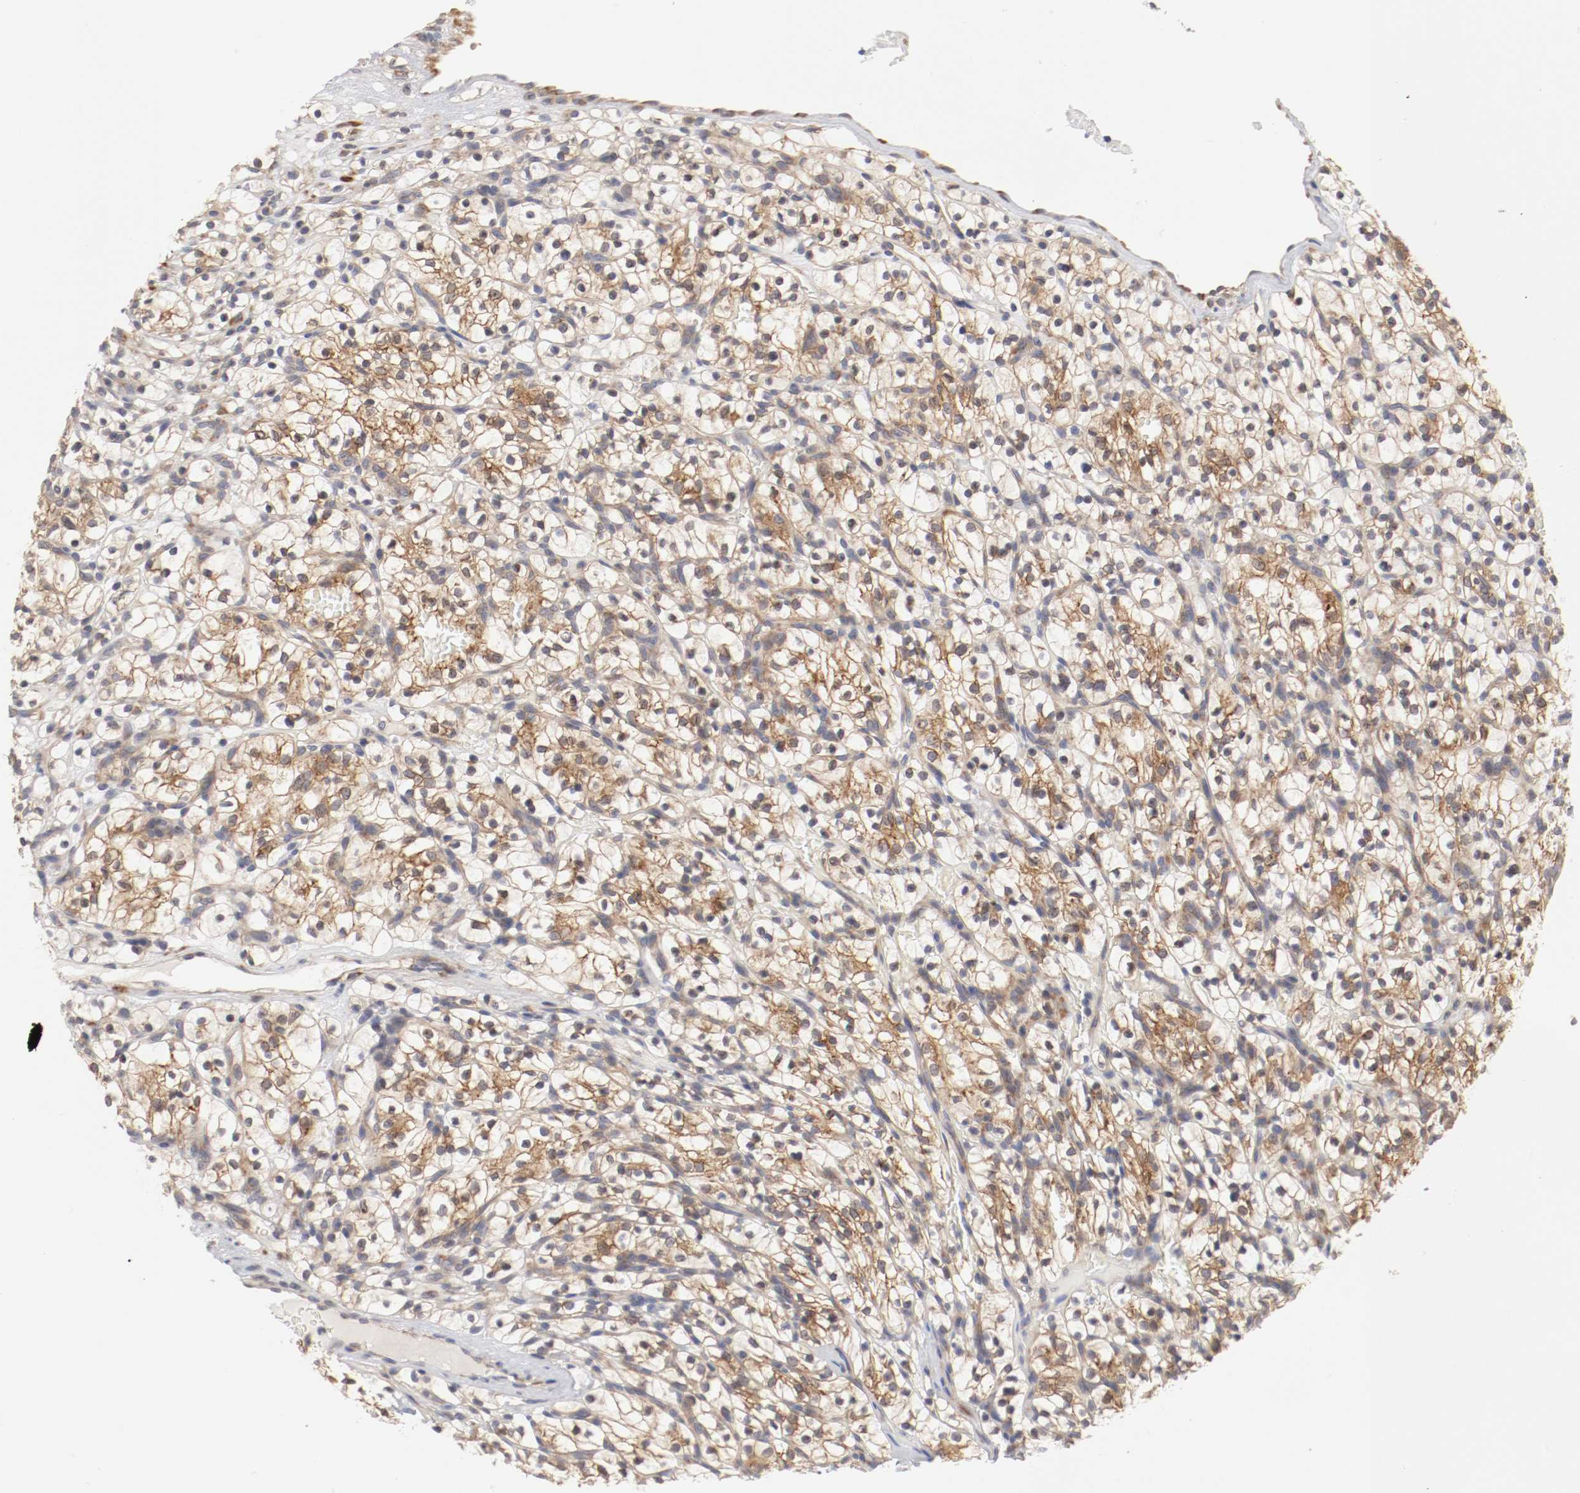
{"staining": {"intensity": "moderate", "quantity": "25%-75%", "location": "cytoplasmic/membranous"}, "tissue": "renal cancer", "cell_type": "Tumor cells", "image_type": "cancer", "snomed": [{"axis": "morphology", "description": "Adenocarcinoma, NOS"}, {"axis": "topography", "description": "Kidney"}], "caption": "Brown immunohistochemical staining in human renal cancer displays moderate cytoplasmic/membranous expression in approximately 25%-75% of tumor cells.", "gene": "FKBP3", "patient": {"sex": "female", "age": 57}}